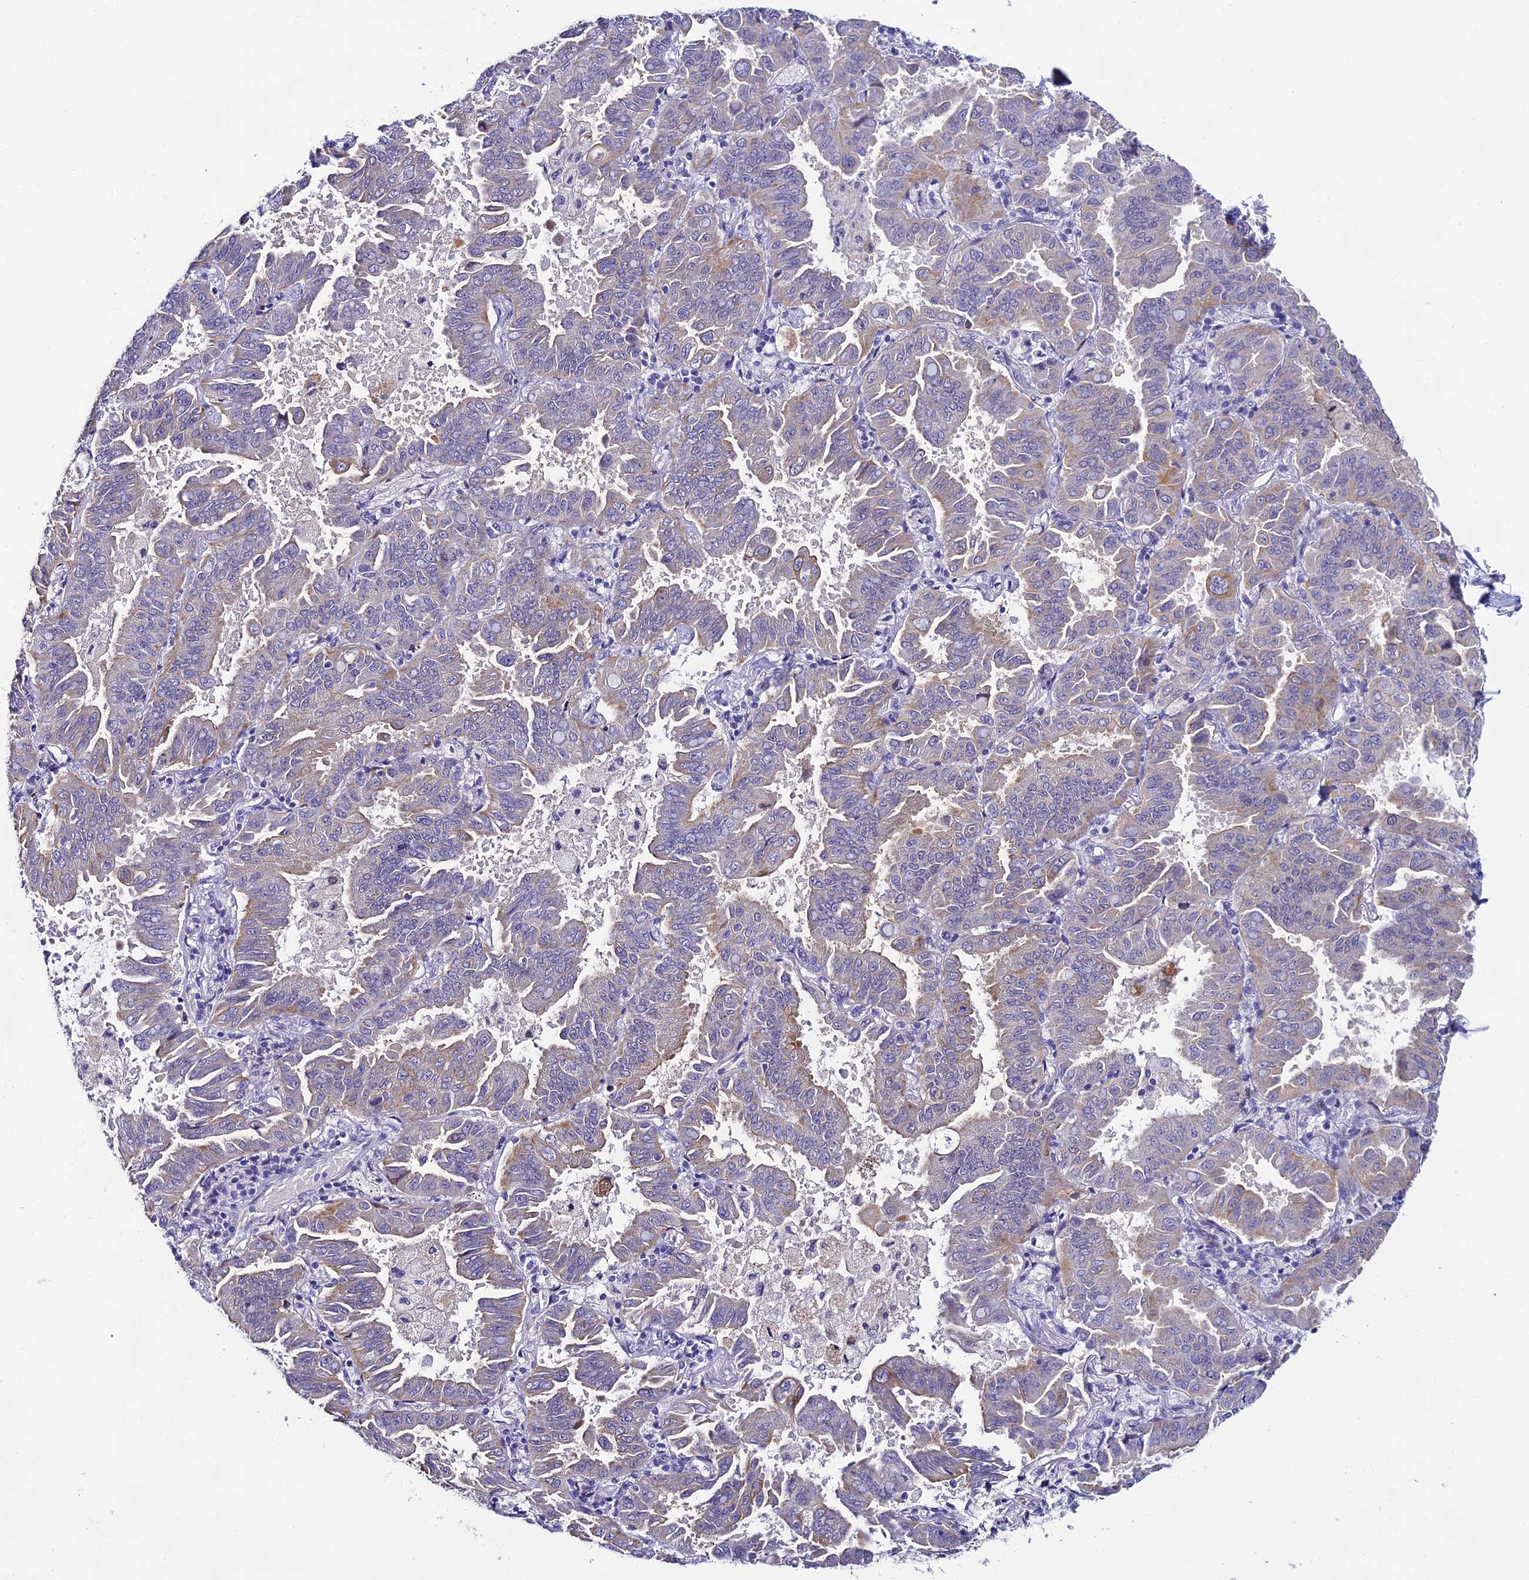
{"staining": {"intensity": "weak", "quantity": "<25%", "location": "cytoplasmic/membranous"}, "tissue": "lung cancer", "cell_type": "Tumor cells", "image_type": "cancer", "snomed": [{"axis": "morphology", "description": "Adenocarcinoma, NOS"}, {"axis": "topography", "description": "Lung"}], "caption": "IHC histopathology image of human lung cancer (adenocarcinoma) stained for a protein (brown), which exhibits no expression in tumor cells.", "gene": "RASGEF1B", "patient": {"sex": "male", "age": 64}}